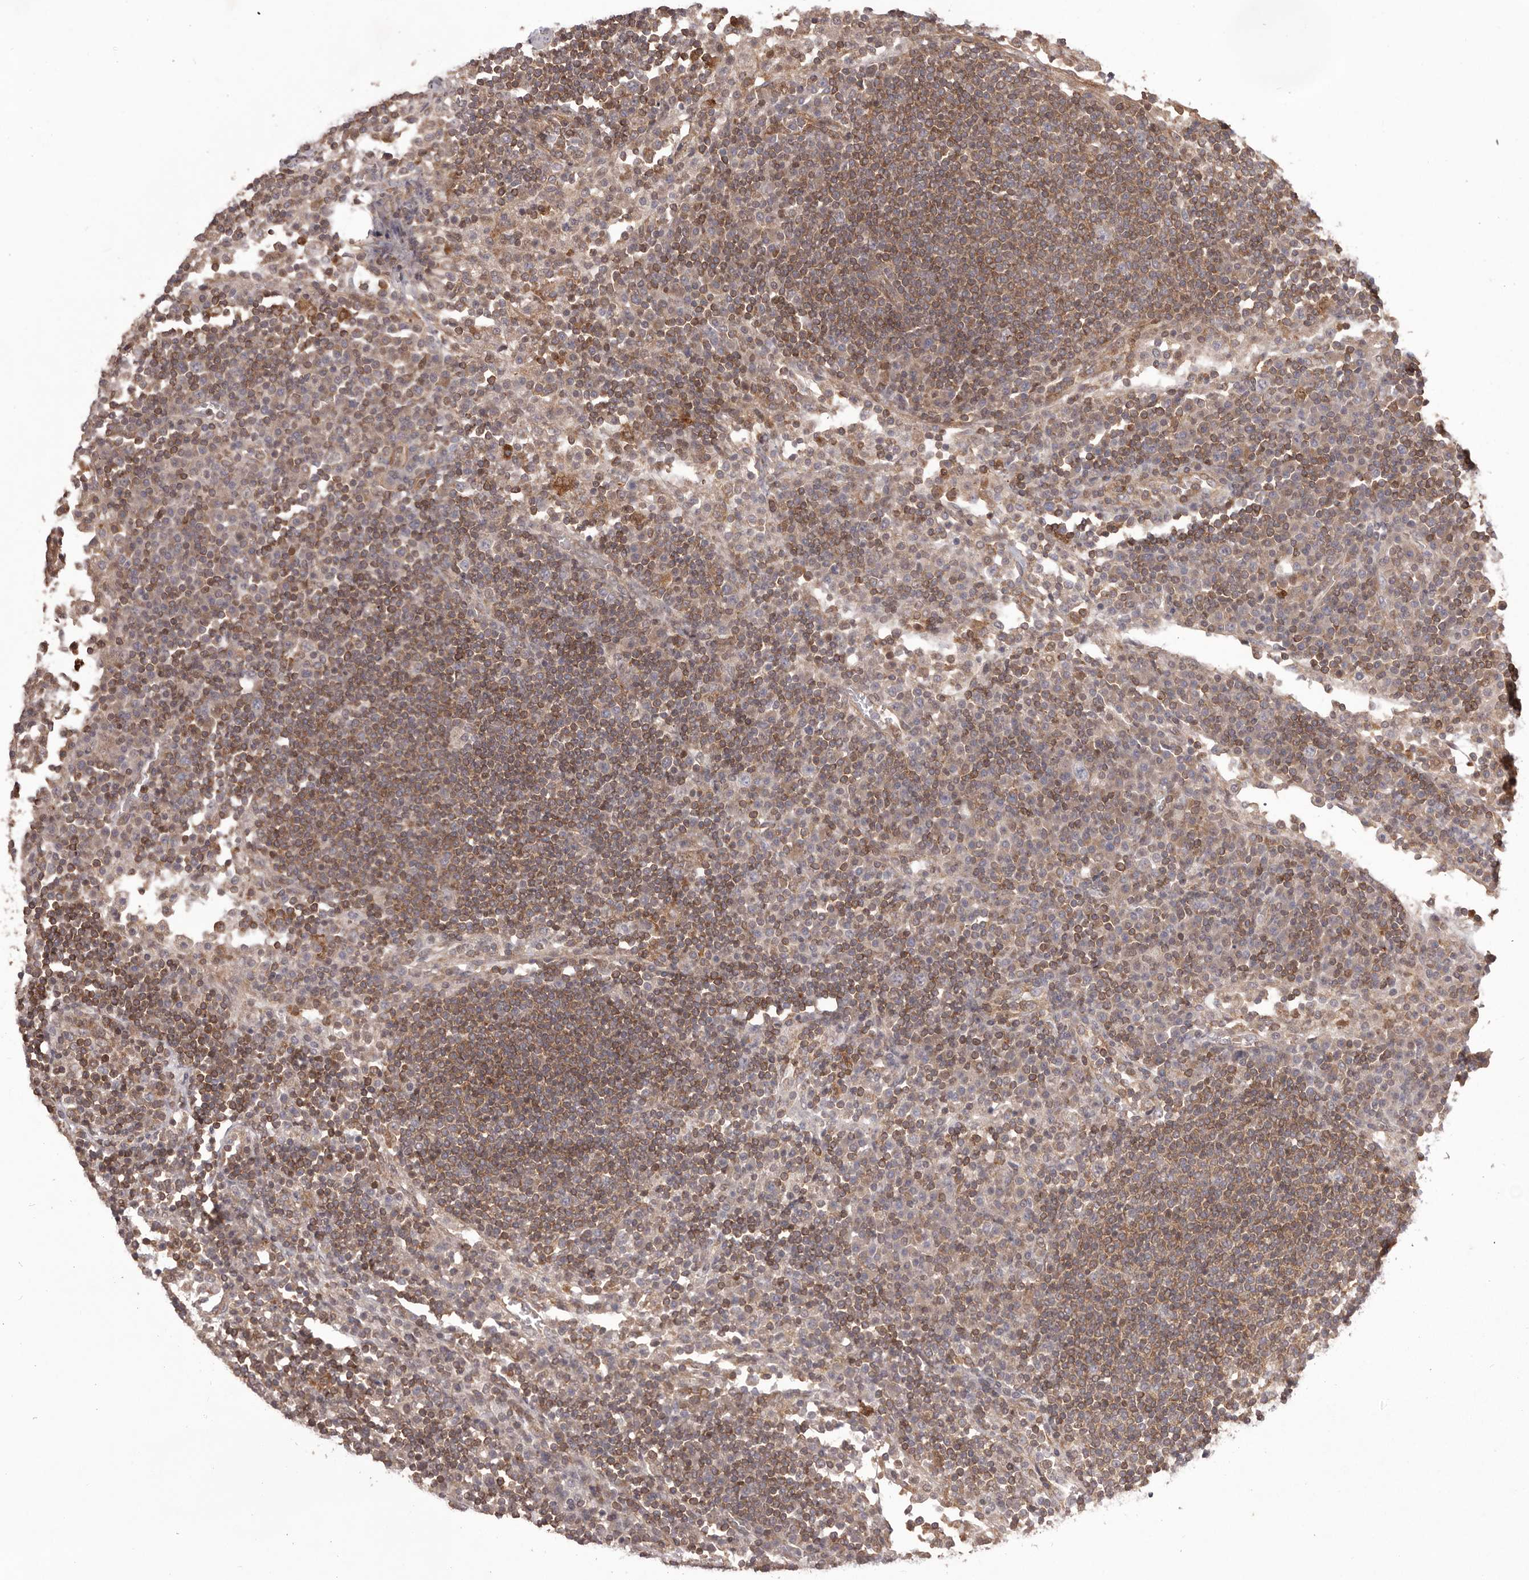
{"staining": {"intensity": "moderate", "quantity": ">75%", "location": "cytoplasmic/membranous"}, "tissue": "lymph node", "cell_type": "Germinal center cells", "image_type": "normal", "snomed": [{"axis": "morphology", "description": "Normal tissue, NOS"}, {"axis": "topography", "description": "Lymph node"}], "caption": "Benign lymph node was stained to show a protein in brown. There is medium levels of moderate cytoplasmic/membranous expression in about >75% of germinal center cells.", "gene": "NFKBIA", "patient": {"sex": "female", "age": 53}}